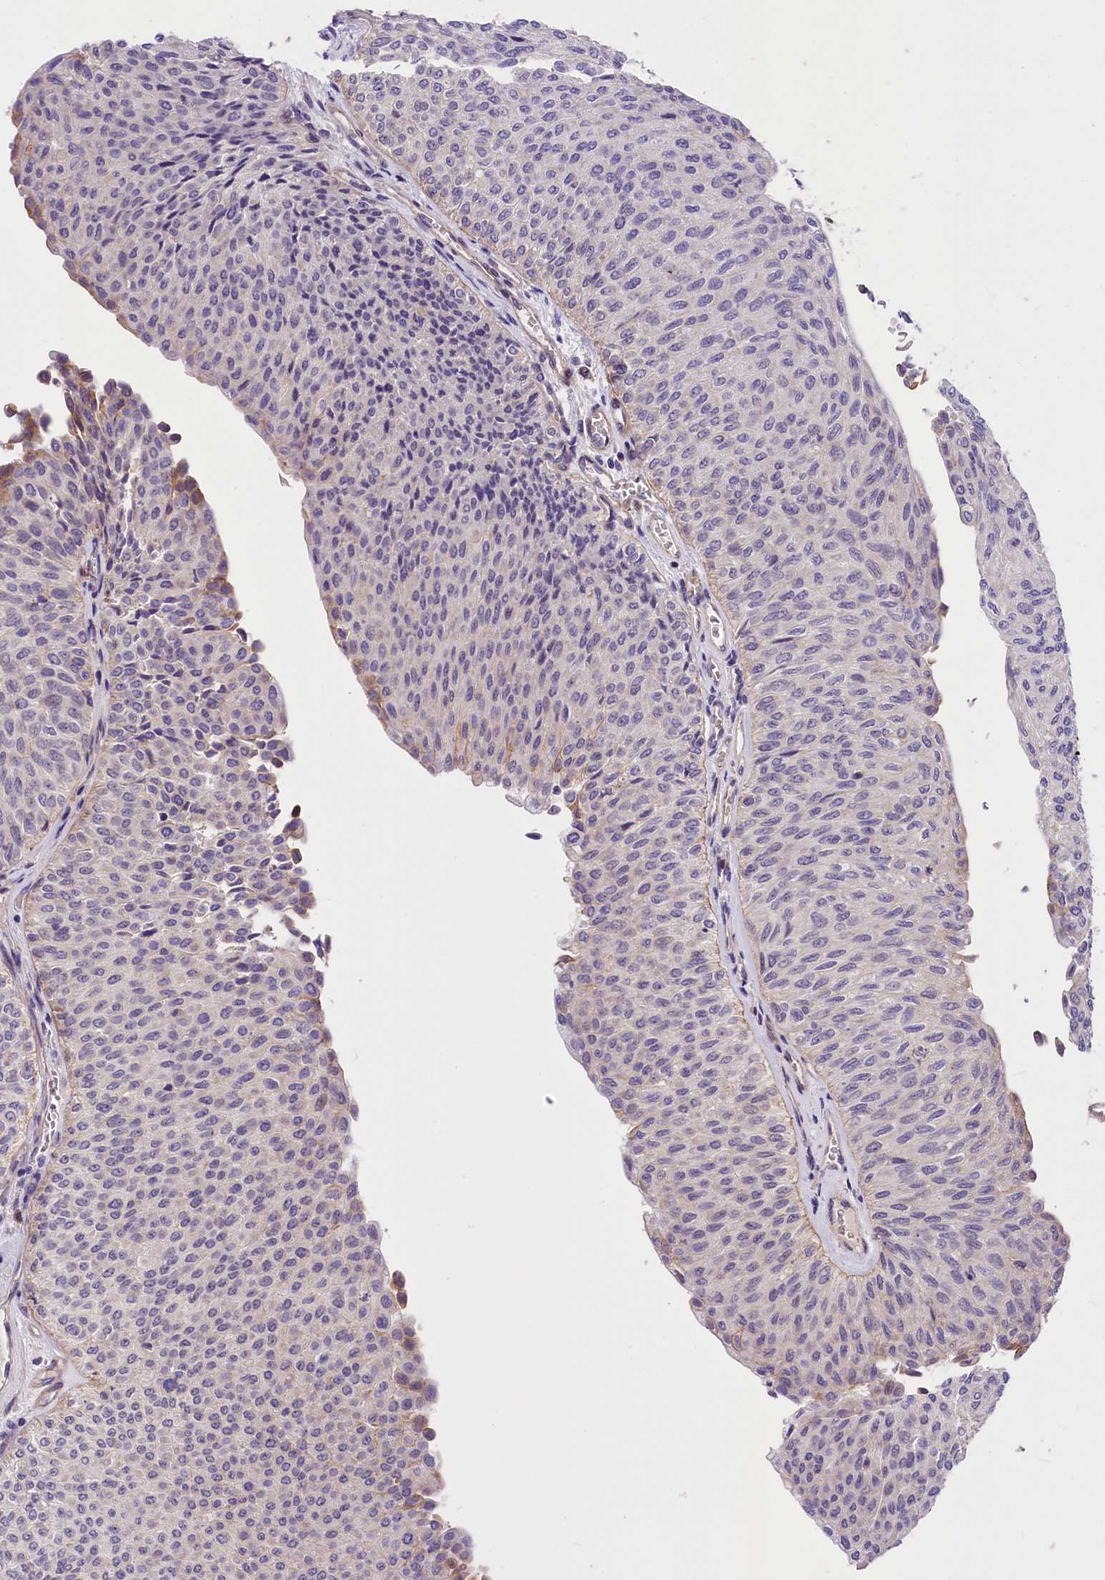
{"staining": {"intensity": "negative", "quantity": "none", "location": "none"}, "tissue": "urothelial cancer", "cell_type": "Tumor cells", "image_type": "cancer", "snomed": [{"axis": "morphology", "description": "Urothelial carcinoma, Low grade"}, {"axis": "topography", "description": "Urinary bladder"}], "caption": "Photomicrograph shows no significant protein positivity in tumor cells of low-grade urothelial carcinoma.", "gene": "MED20", "patient": {"sex": "male", "age": 78}}